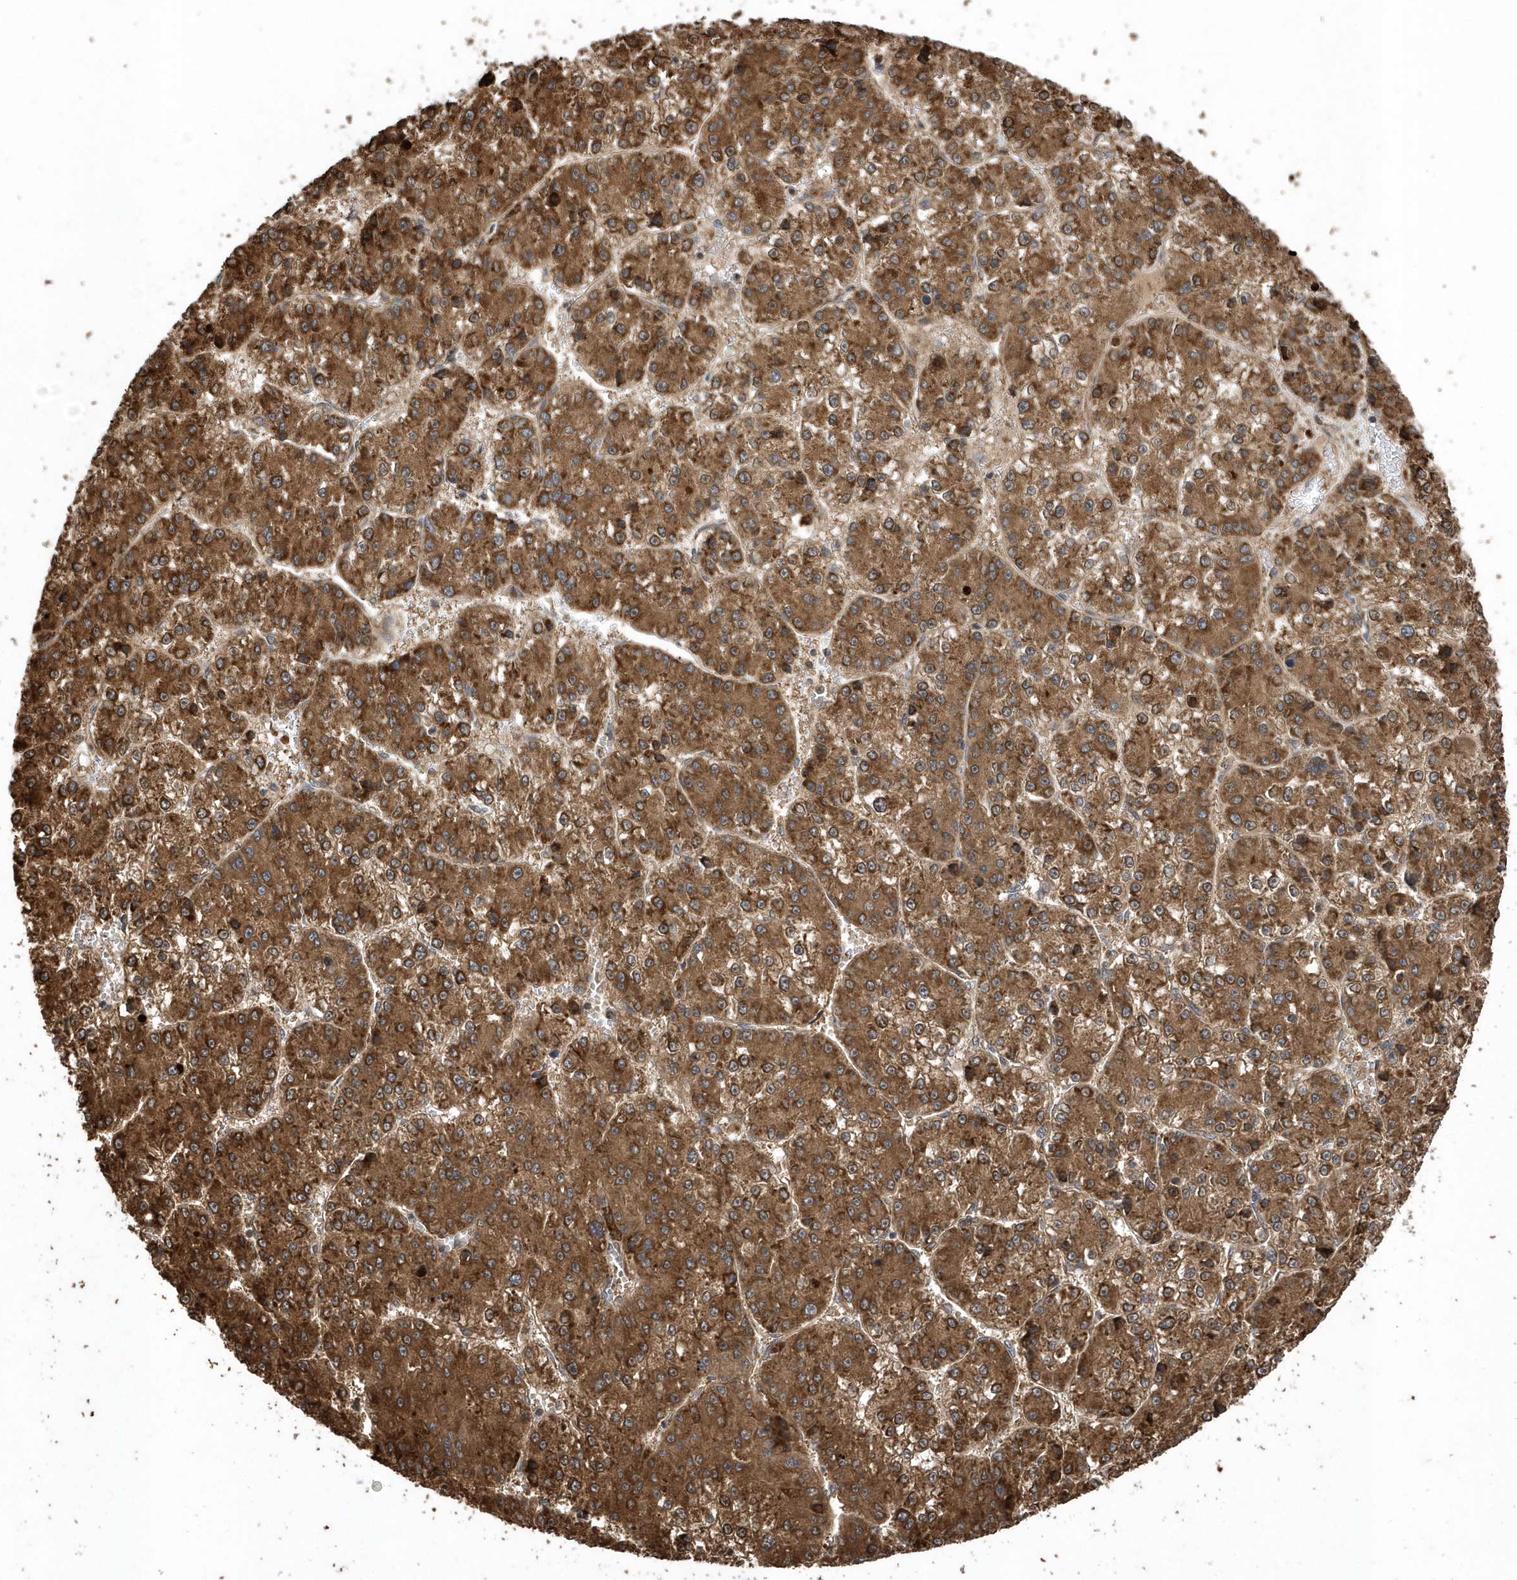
{"staining": {"intensity": "strong", "quantity": ">75%", "location": "cytoplasmic/membranous"}, "tissue": "liver cancer", "cell_type": "Tumor cells", "image_type": "cancer", "snomed": [{"axis": "morphology", "description": "Carcinoma, Hepatocellular, NOS"}, {"axis": "topography", "description": "Liver"}], "caption": "Immunohistochemical staining of liver cancer reveals high levels of strong cytoplasmic/membranous expression in about >75% of tumor cells. (IHC, brightfield microscopy, high magnification).", "gene": "WASHC5", "patient": {"sex": "female", "age": 73}}